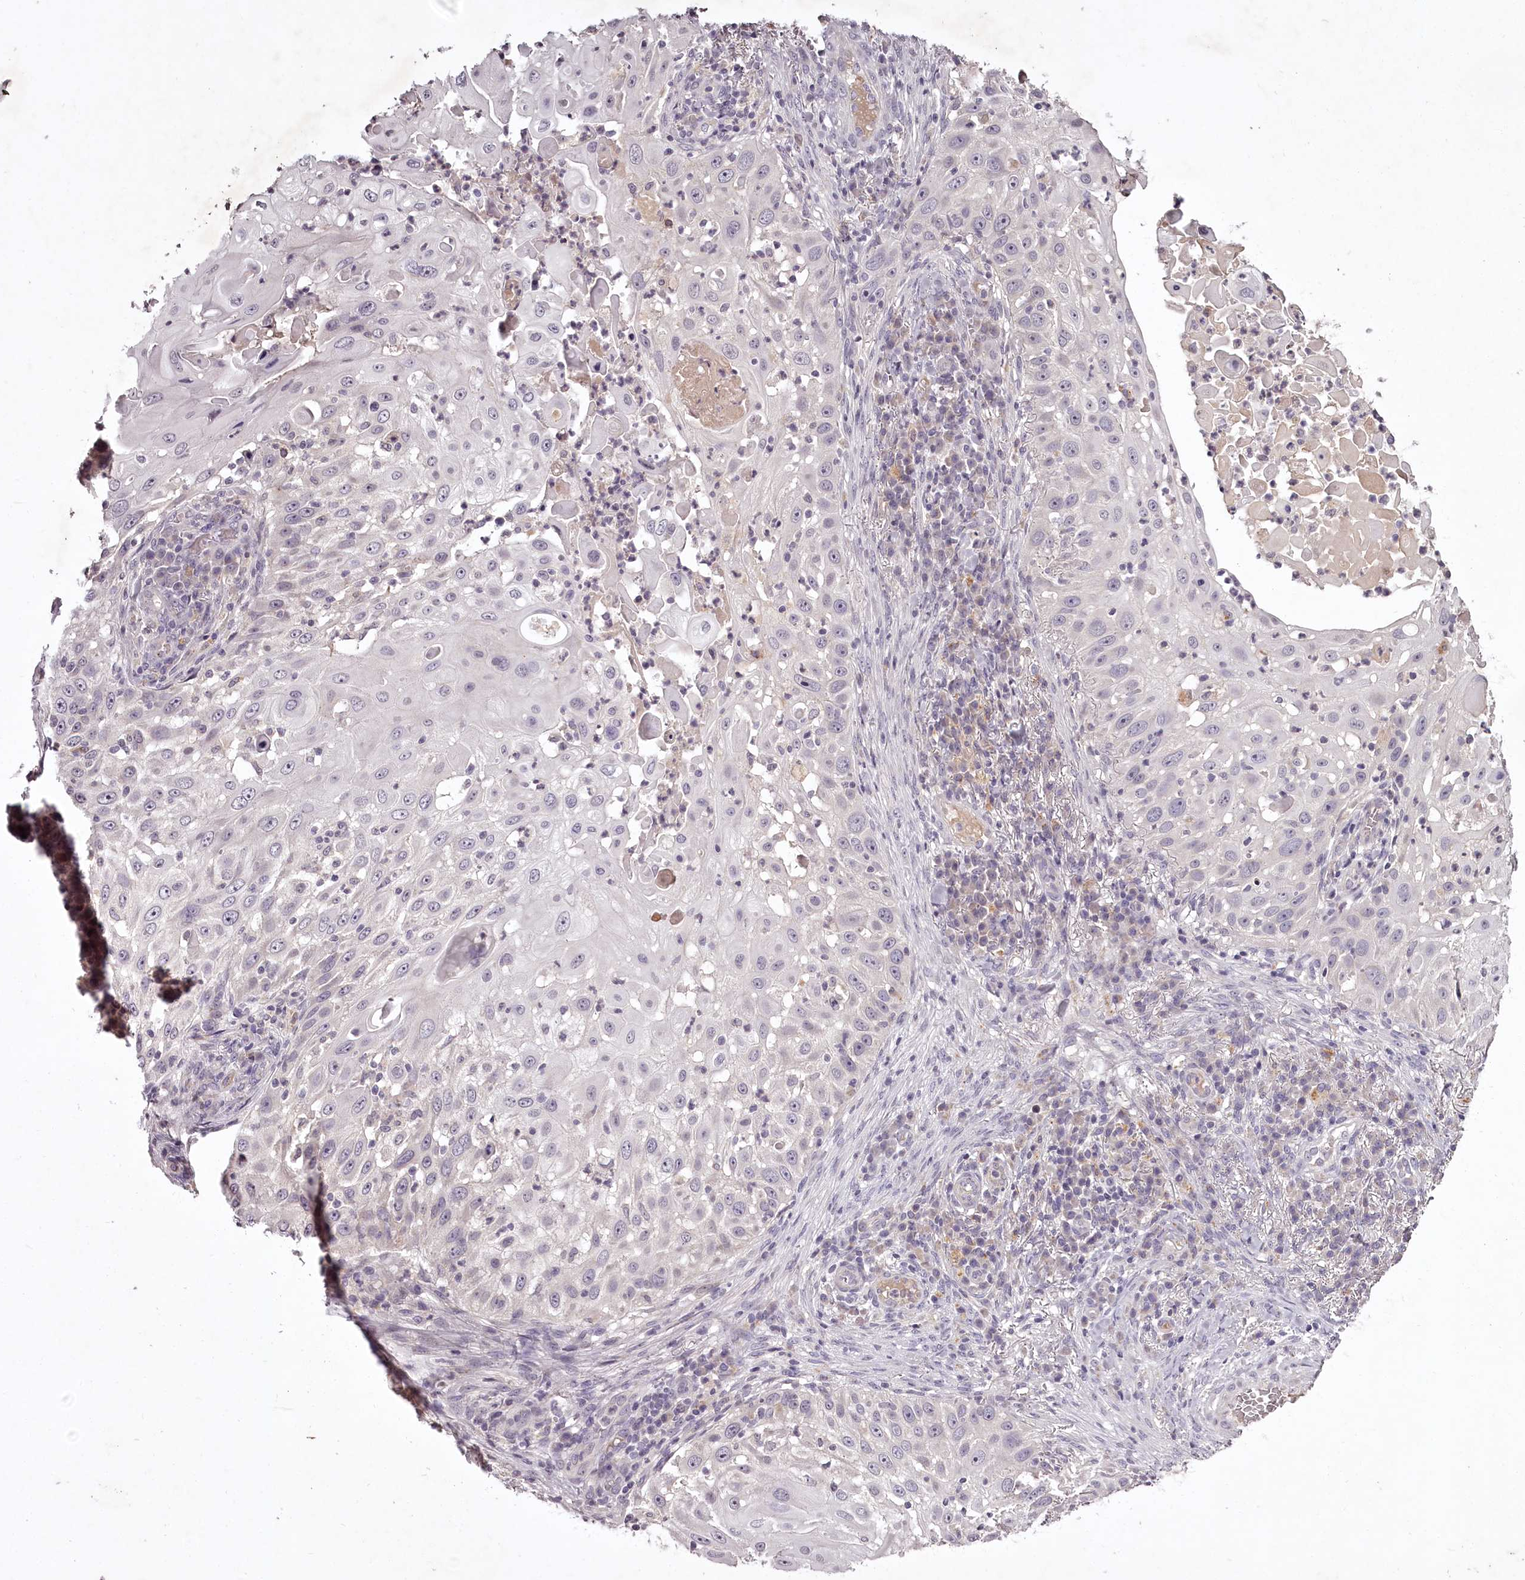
{"staining": {"intensity": "negative", "quantity": "none", "location": "none"}, "tissue": "skin cancer", "cell_type": "Tumor cells", "image_type": "cancer", "snomed": [{"axis": "morphology", "description": "Squamous cell carcinoma, NOS"}, {"axis": "topography", "description": "Skin"}], "caption": "Squamous cell carcinoma (skin) was stained to show a protein in brown. There is no significant expression in tumor cells.", "gene": "RBMXL2", "patient": {"sex": "female", "age": 44}}